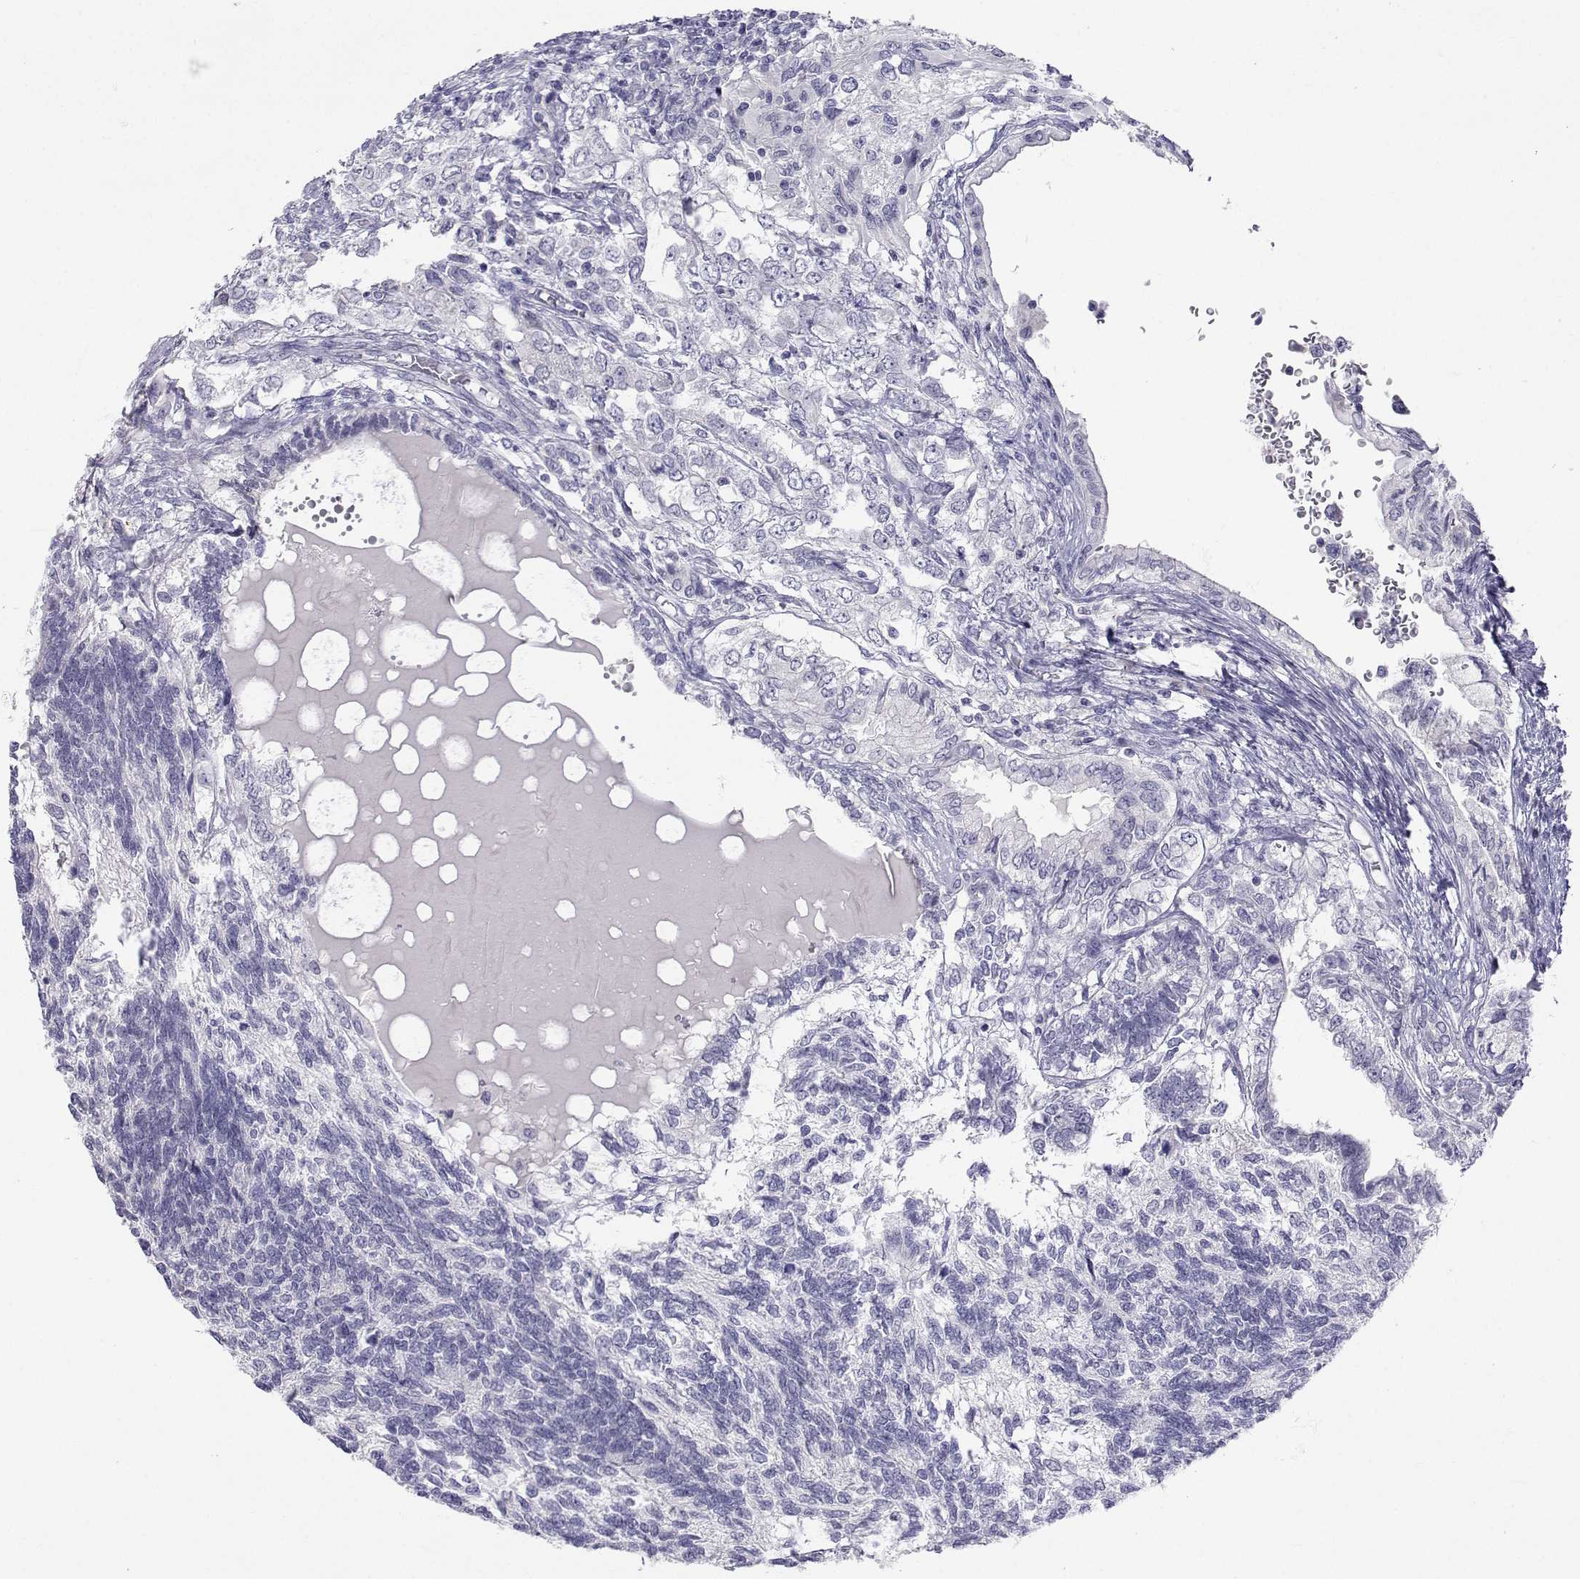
{"staining": {"intensity": "negative", "quantity": "none", "location": "none"}, "tissue": "testis cancer", "cell_type": "Tumor cells", "image_type": "cancer", "snomed": [{"axis": "morphology", "description": "Seminoma, NOS"}, {"axis": "morphology", "description": "Carcinoma, Embryonal, NOS"}, {"axis": "topography", "description": "Testis"}], "caption": "An image of human testis seminoma is negative for staining in tumor cells.", "gene": "SLC6A3", "patient": {"sex": "male", "age": 41}}